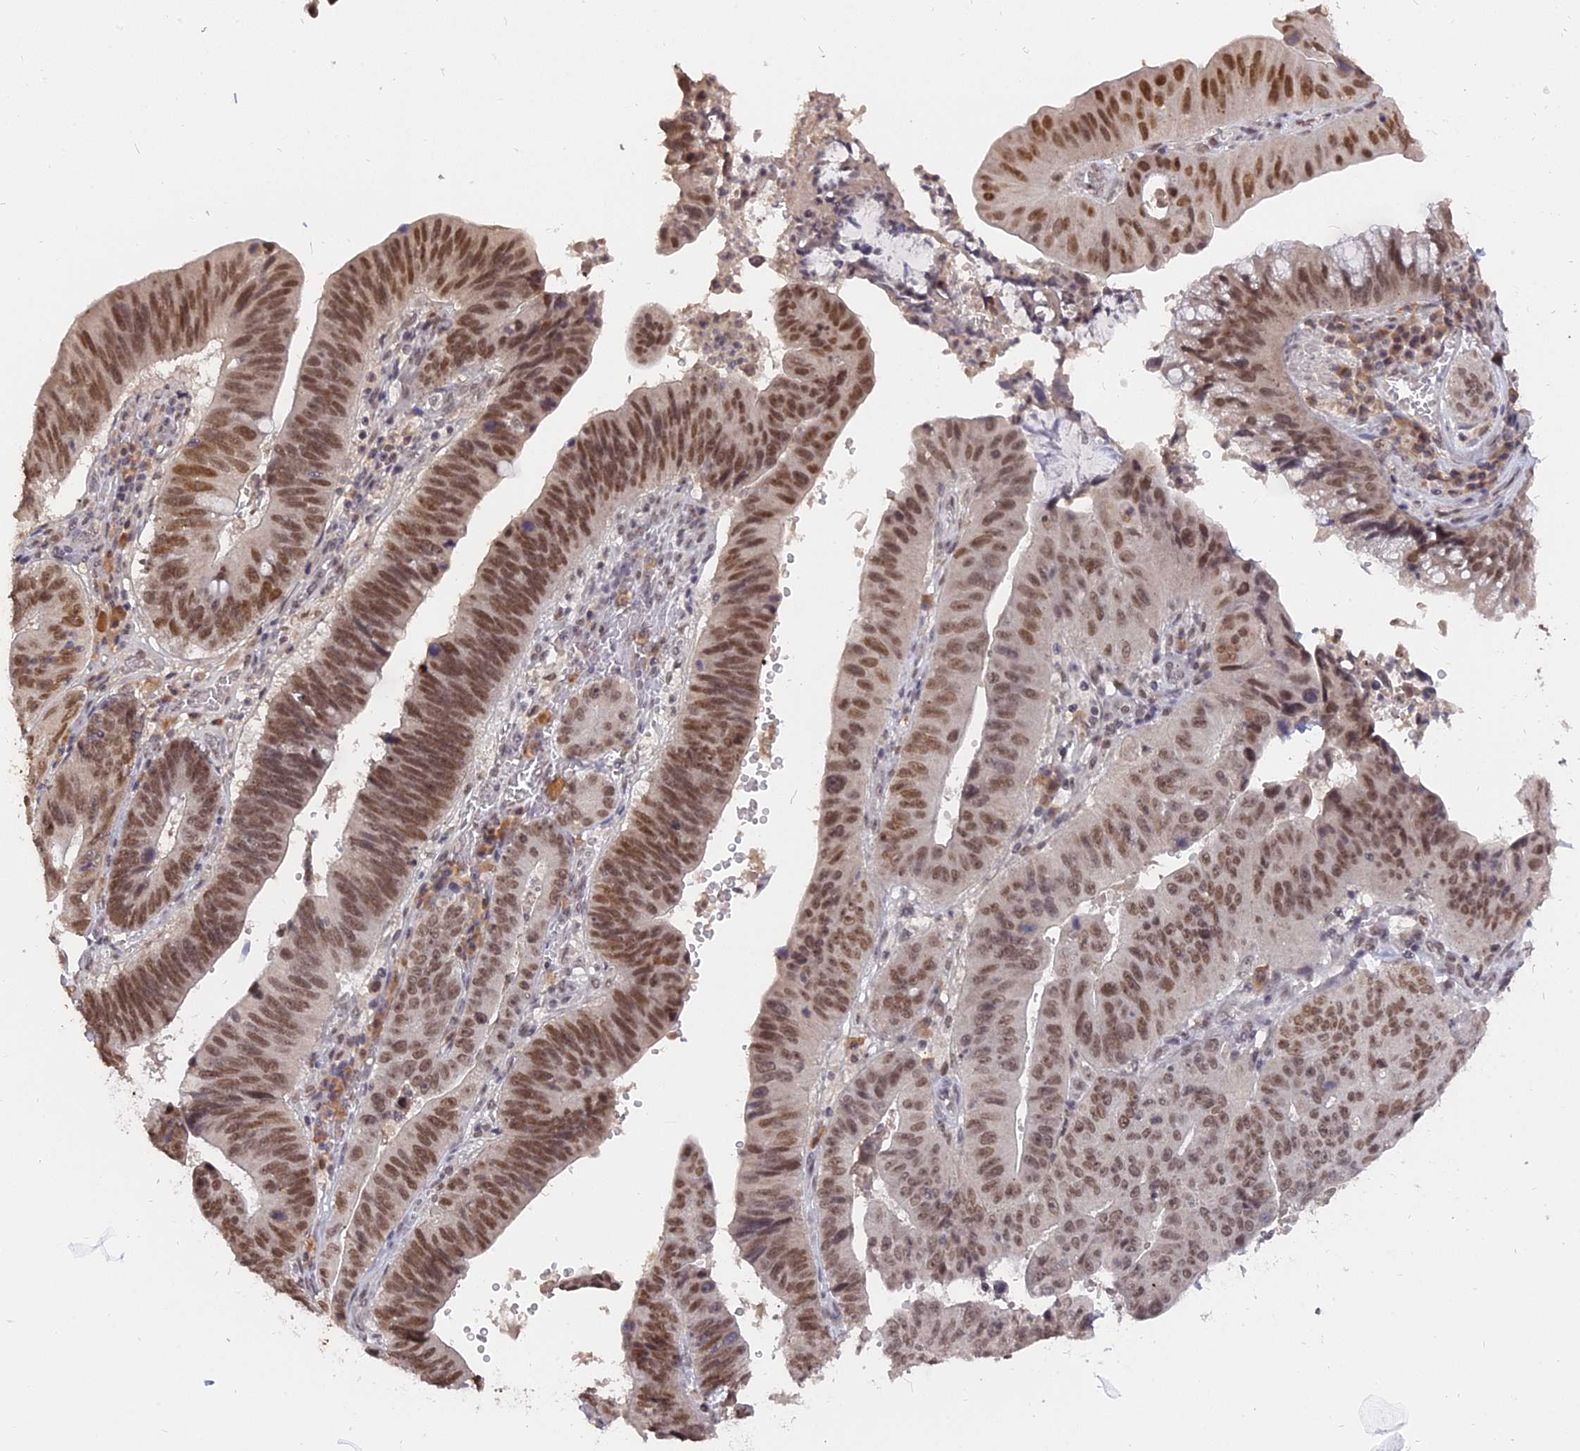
{"staining": {"intensity": "moderate", "quantity": ">75%", "location": "nuclear"}, "tissue": "stomach cancer", "cell_type": "Tumor cells", "image_type": "cancer", "snomed": [{"axis": "morphology", "description": "Adenocarcinoma, NOS"}, {"axis": "topography", "description": "Stomach"}], "caption": "This is a histology image of IHC staining of stomach cancer (adenocarcinoma), which shows moderate expression in the nuclear of tumor cells.", "gene": "NR1H3", "patient": {"sex": "male", "age": 59}}